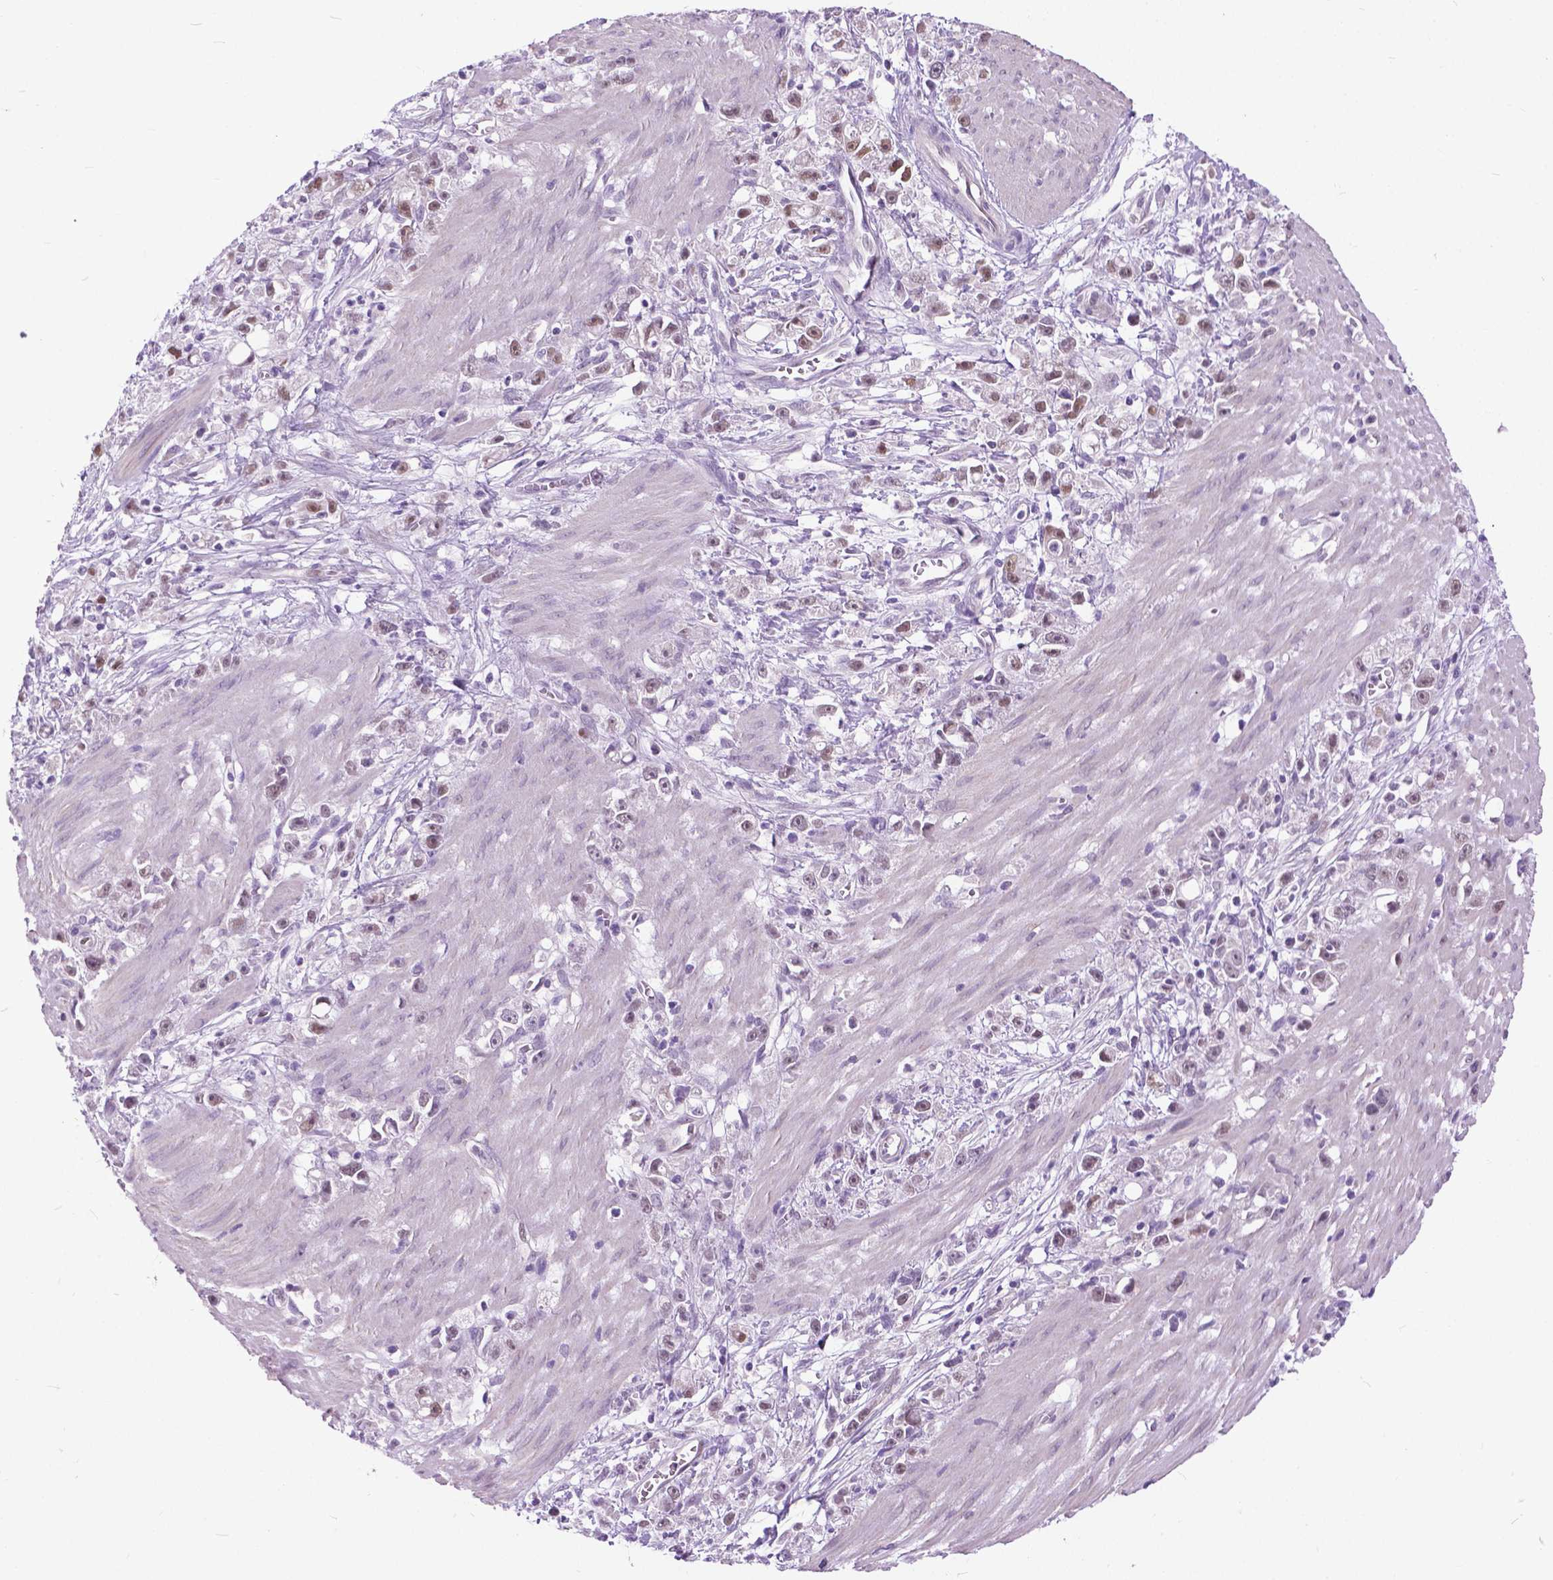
{"staining": {"intensity": "weak", "quantity": "25%-75%", "location": "nuclear"}, "tissue": "stomach cancer", "cell_type": "Tumor cells", "image_type": "cancer", "snomed": [{"axis": "morphology", "description": "Adenocarcinoma, NOS"}, {"axis": "topography", "description": "Stomach"}], "caption": "Protein analysis of stomach cancer tissue displays weak nuclear staining in about 25%-75% of tumor cells. (DAB IHC with brightfield microscopy, high magnification).", "gene": "APCDD1L", "patient": {"sex": "female", "age": 59}}